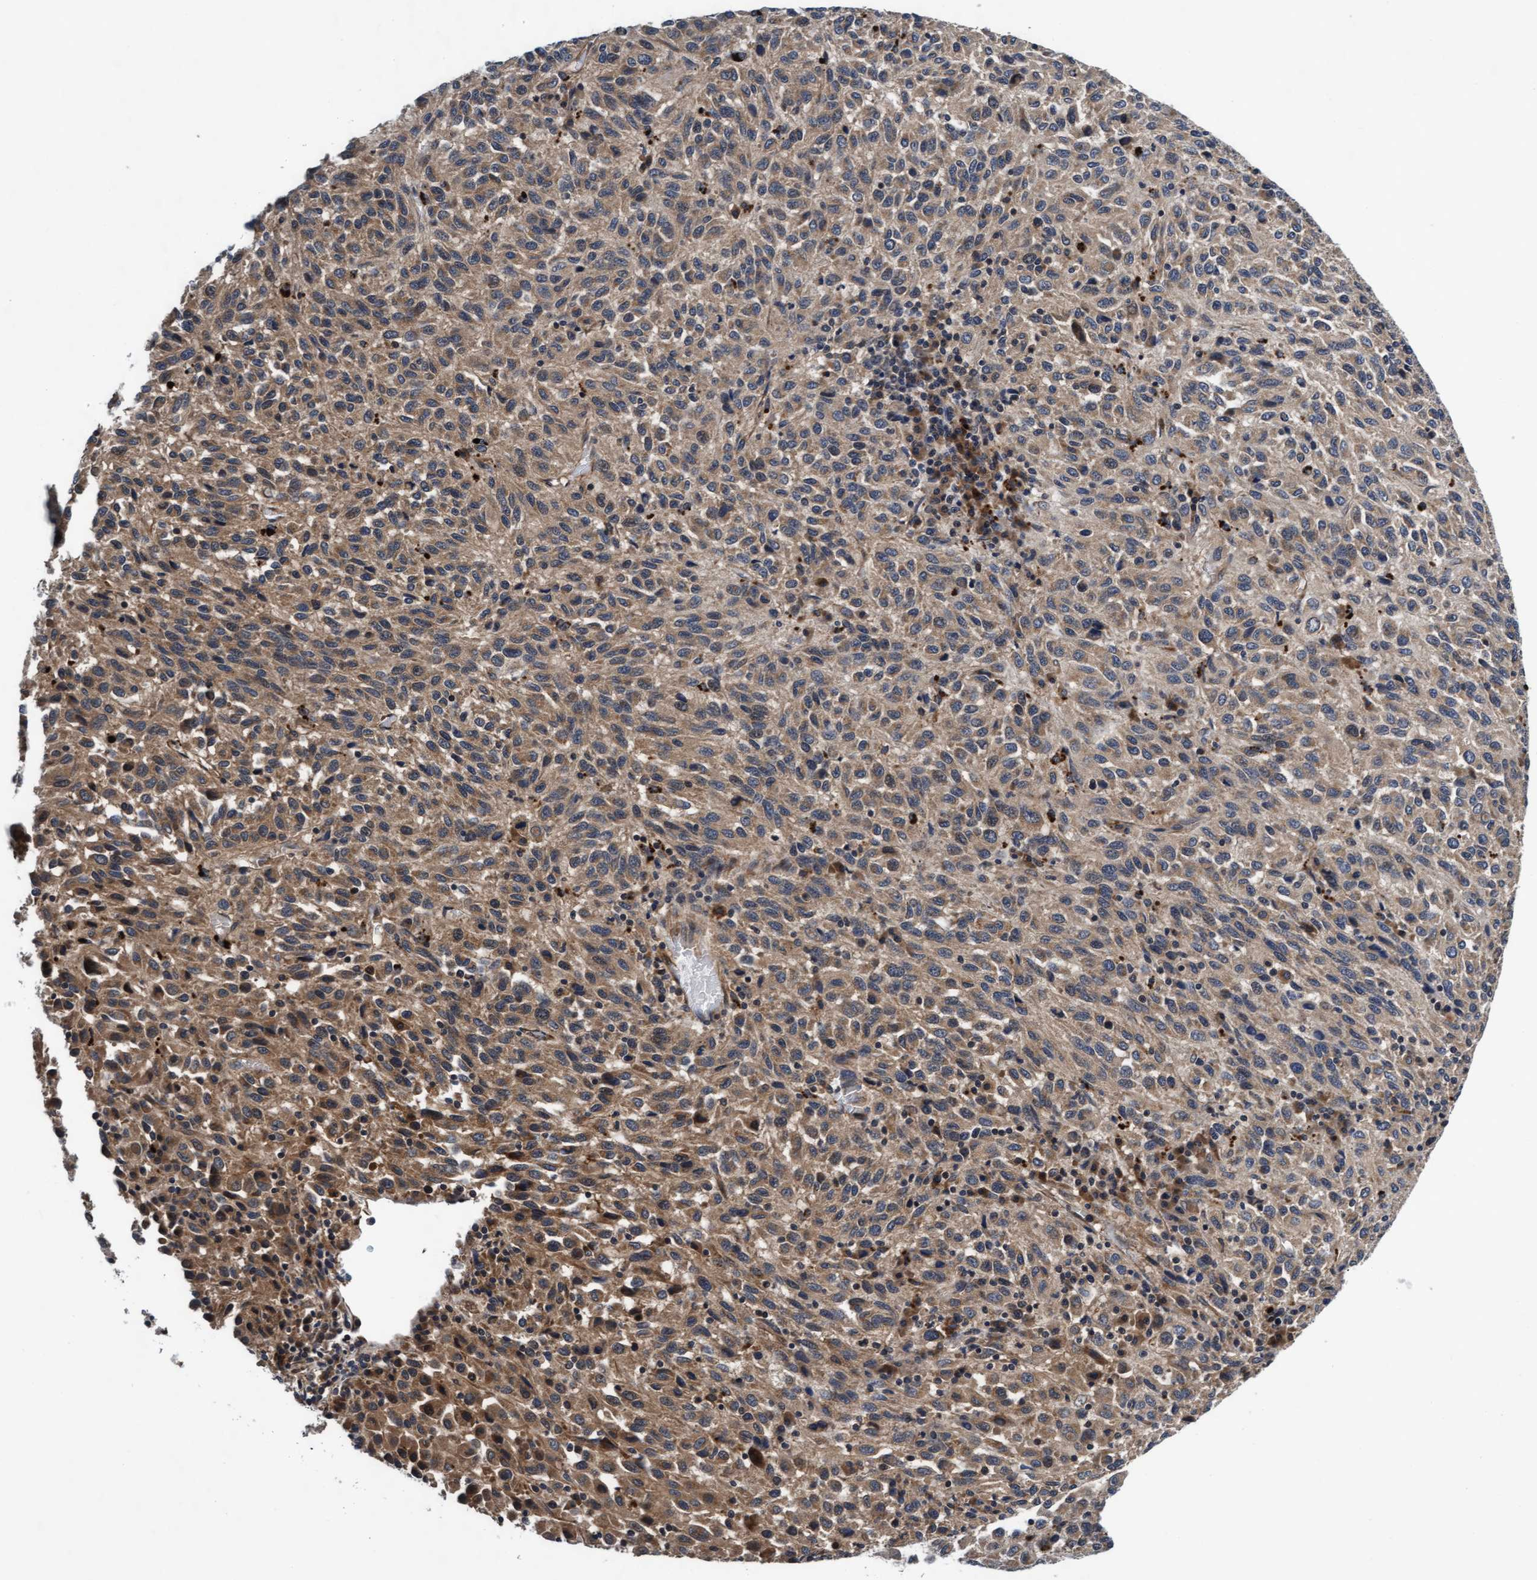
{"staining": {"intensity": "weak", "quantity": ">75%", "location": "cytoplasmic/membranous"}, "tissue": "melanoma", "cell_type": "Tumor cells", "image_type": "cancer", "snomed": [{"axis": "morphology", "description": "Malignant melanoma, Metastatic site"}, {"axis": "topography", "description": "Lung"}], "caption": "Malignant melanoma (metastatic site) stained with DAB (3,3'-diaminobenzidine) immunohistochemistry displays low levels of weak cytoplasmic/membranous expression in about >75% of tumor cells. The staining is performed using DAB (3,3'-diaminobenzidine) brown chromogen to label protein expression. The nuclei are counter-stained blue using hematoxylin.", "gene": "EFCAB13", "patient": {"sex": "male", "age": 64}}